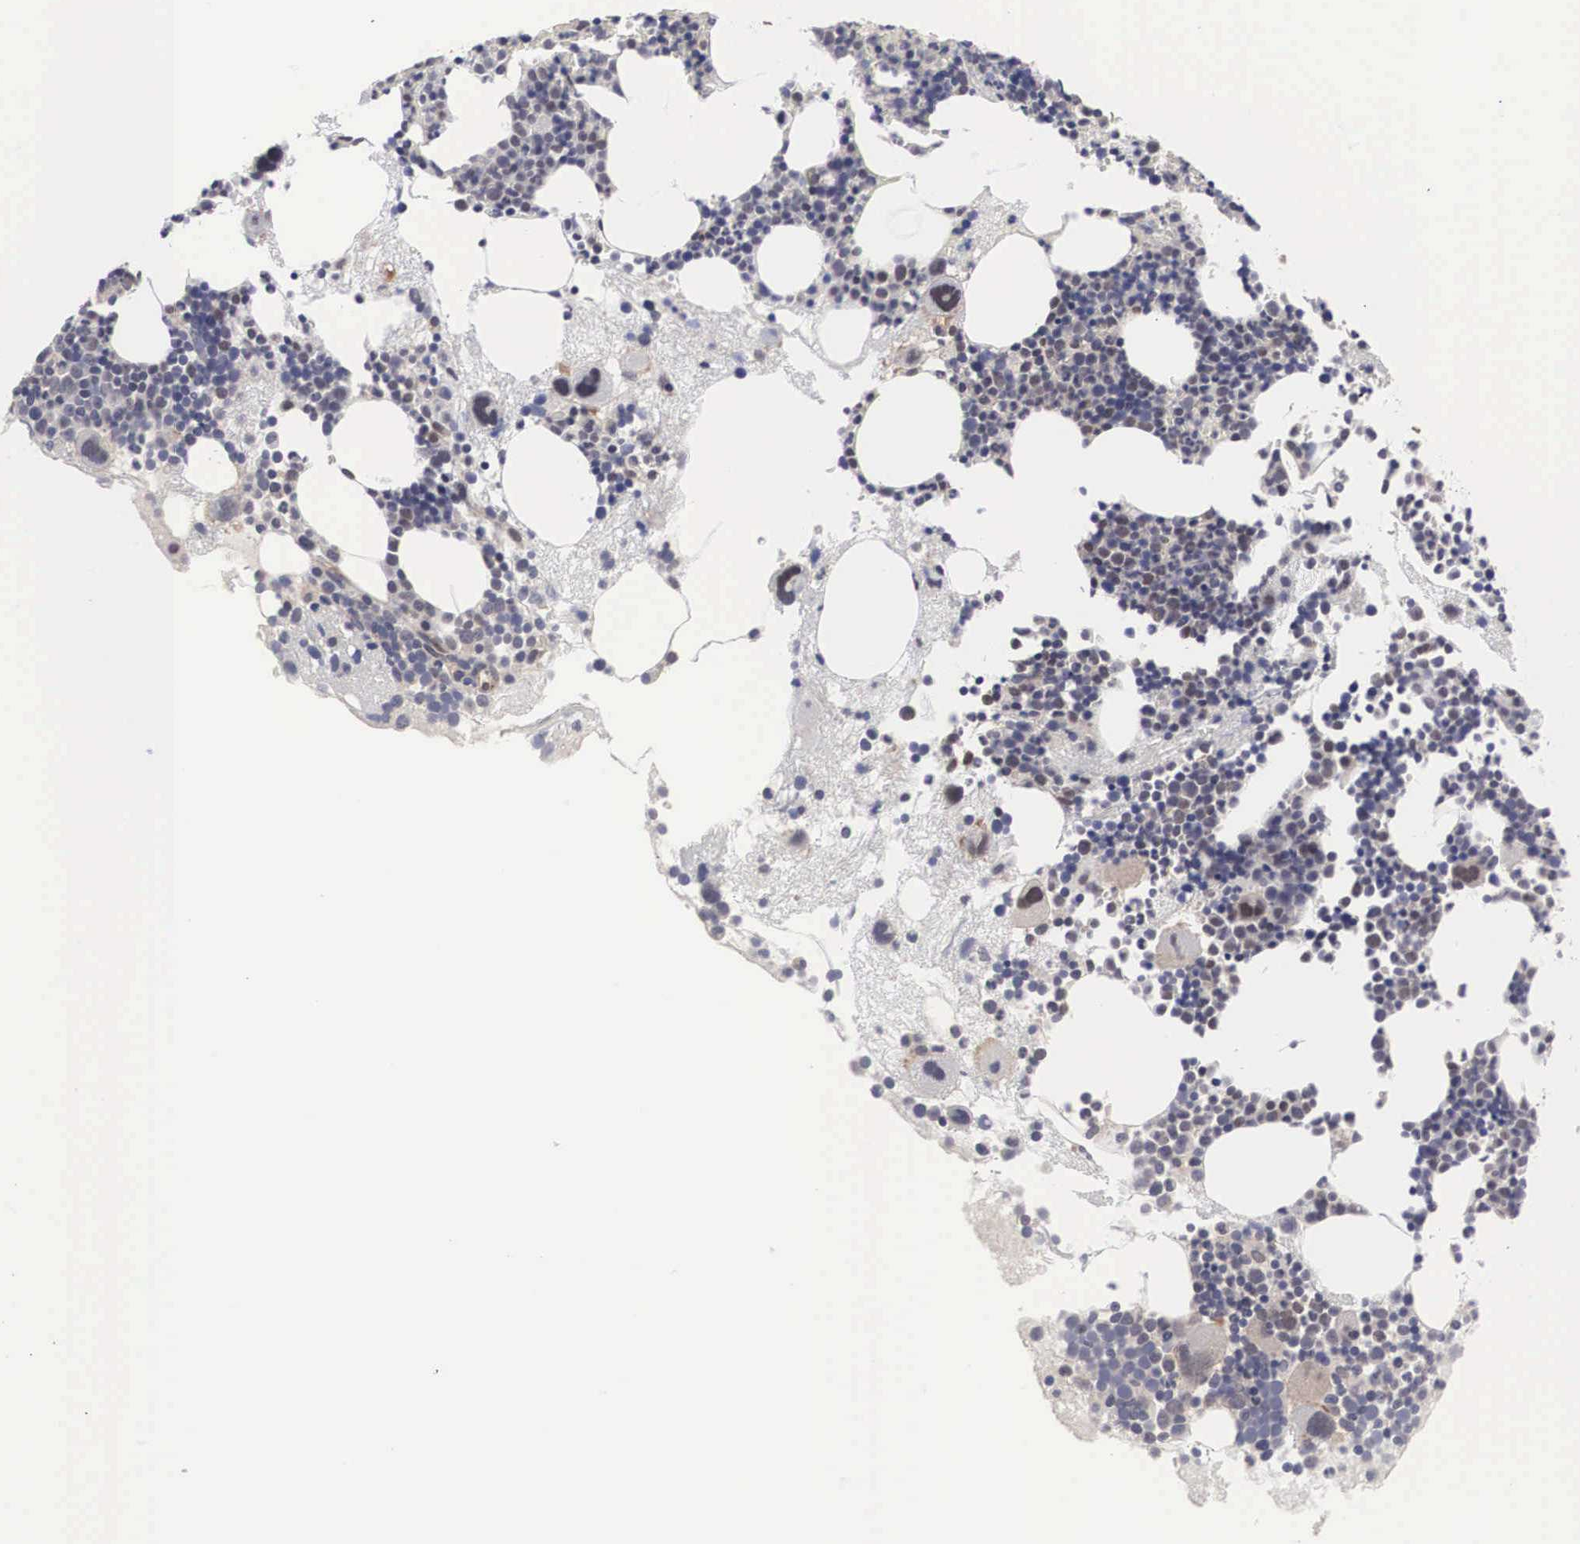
{"staining": {"intensity": "weak", "quantity": "<25%", "location": "cytoplasmic/membranous"}, "tissue": "bone marrow", "cell_type": "Hematopoietic cells", "image_type": "normal", "snomed": [{"axis": "morphology", "description": "Normal tissue, NOS"}, {"axis": "topography", "description": "Bone marrow"}], "caption": "This is a image of immunohistochemistry (IHC) staining of normal bone marrow, which shows no expression in hematopoietic cells.", "gene": "OTX2", "patient": {"sex": "male", "age": 75}}